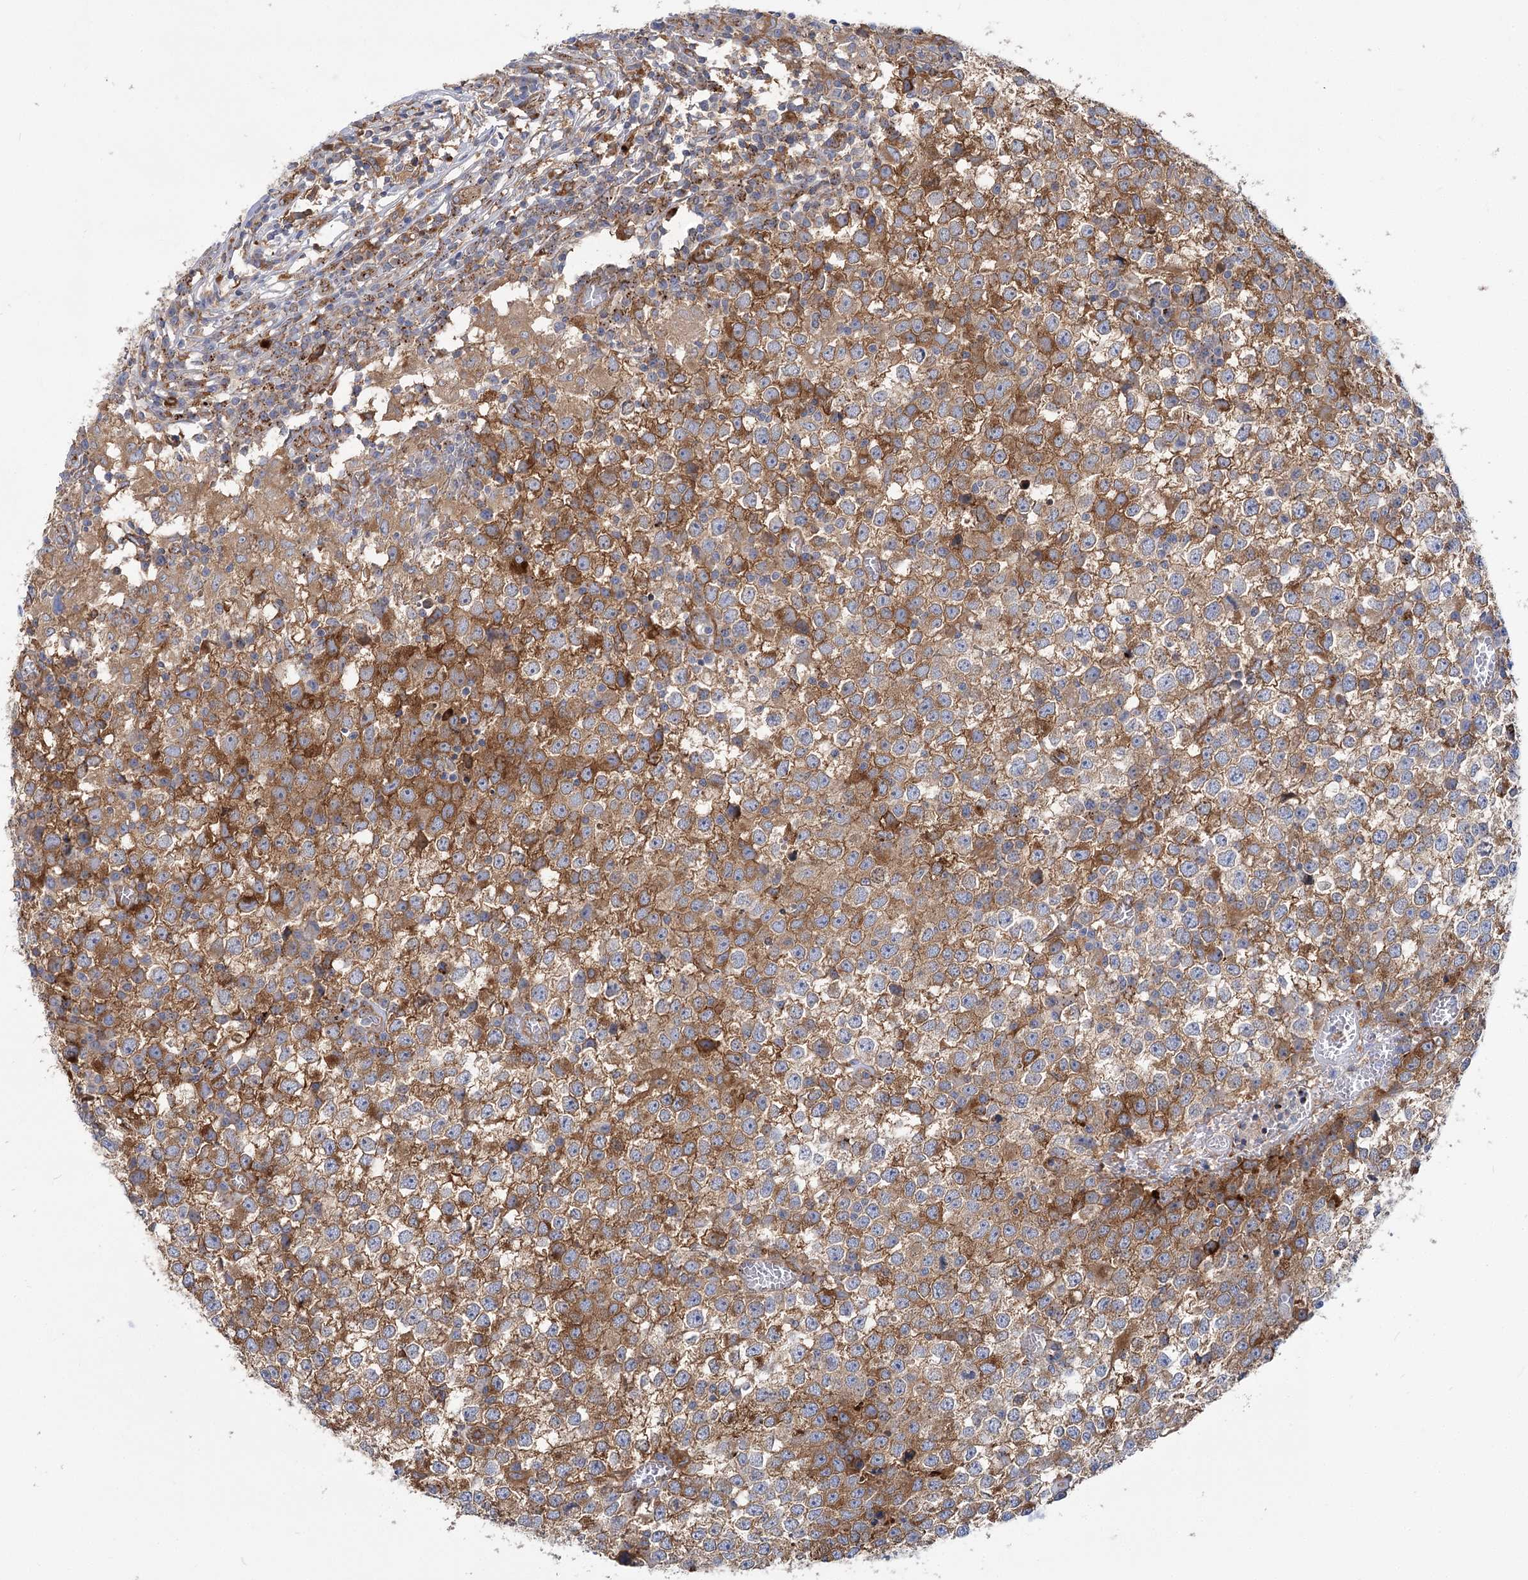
{"staining": {"intensity": "moderate", "quantity": ">75%", "location": "cytoplasmic/membranous"}, "tissue": "testis cancer", "cell_type": "Tumor cells", "image_type": "cancer", "snomed": [{"axis": "morphology", "description": "Seminoma, NOS"}, {"axis": "topography", "description": "Testis"}], "caption": "Immunohistochemical staining of testis cancer (seminoma) displays medium levels of moderate cytoplasmic/membranous protein expression in approximately >75% of tumor cells.", "gene": "GUSB", "patient": {"sex": "male", "age": 65}}